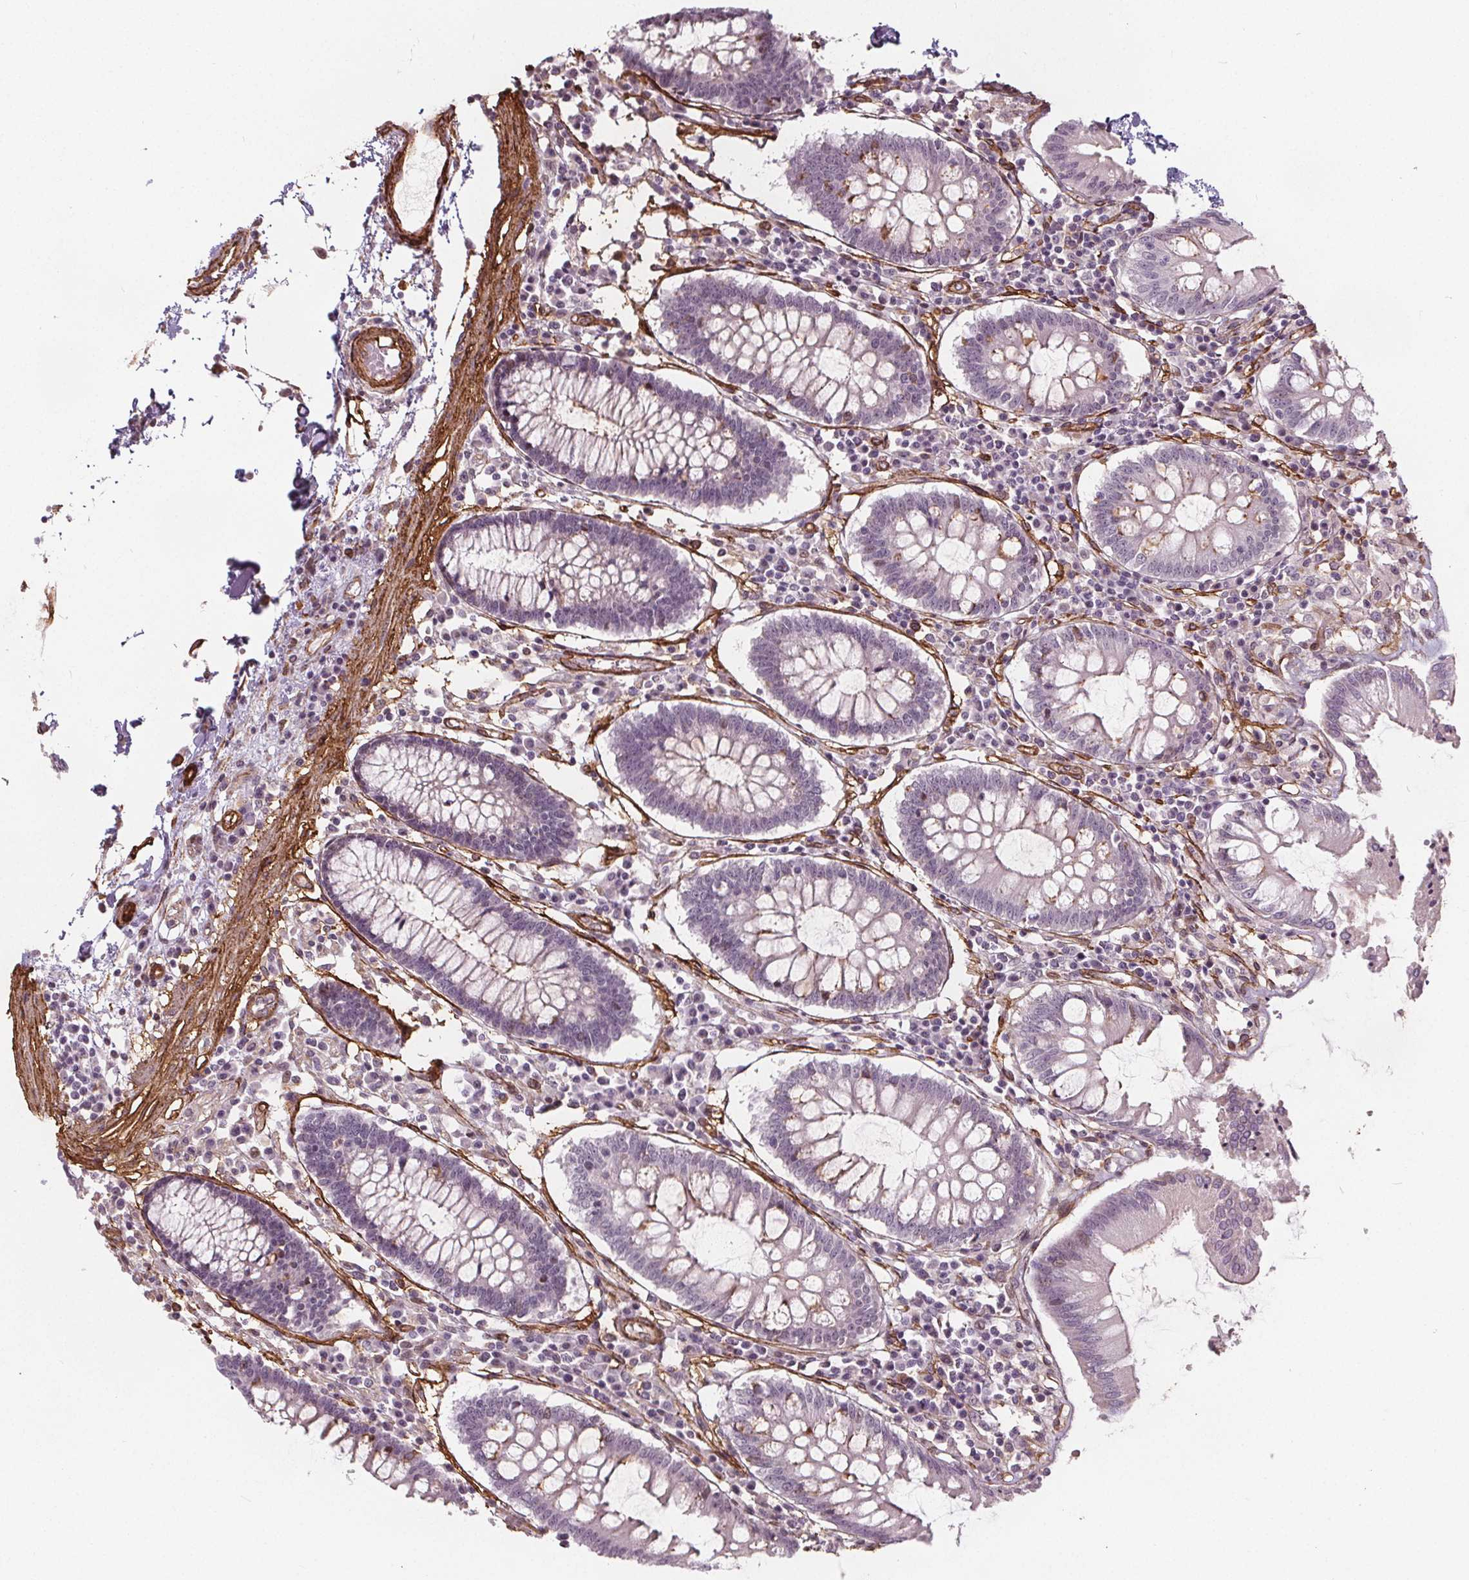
{"staining": {"intensity": "strong", "quantity": ">75%", "location": "cytoplasmic/membranous"}, "tissue": "colon", "cell_type": "Endothelial cells", "image_type": "normal", "snomed": [{"axis": "morphology", "description": "Normal tissue, NOS"}, {"axis": "morphology", "description": "Adenocarcinoma, NOS"}, {"axis": "topography", "description": "Colon"}], "caption": "Approximately >75% of endothelial cells in unremarkable human colon show strong cytoplasmic/membranous protein positivity as visualized by brown immunohistochemical staining.", "gene": "HAS1", "patient": {"sex": "male", "age": 83}}